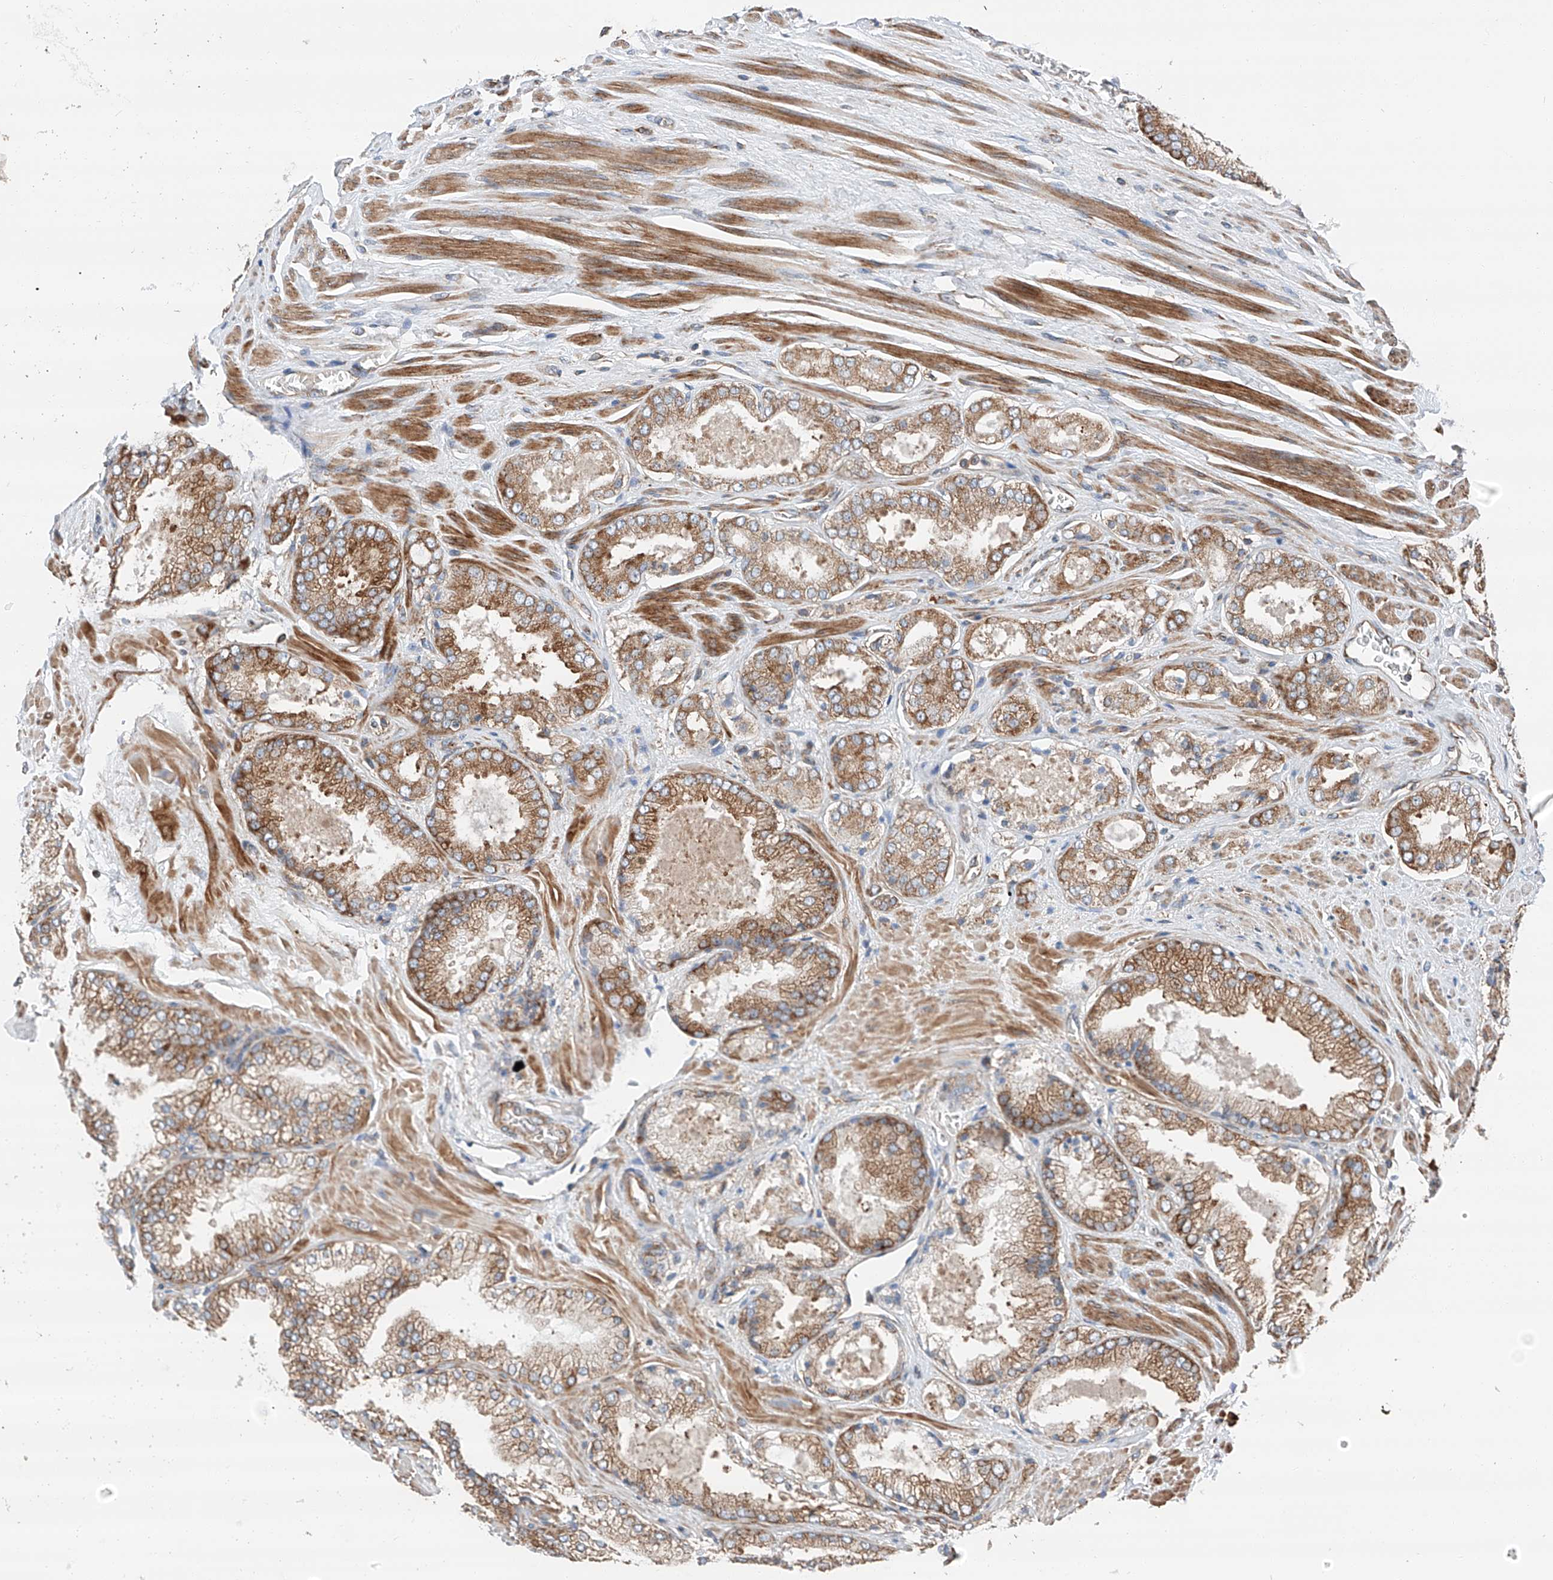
{"staining": {"intensity": "moderate", "quantity": ">75%", "location": "cytoplasmic/membranous"}, "tissue": "prostate cancer", "cell_type": "Tumor cells", "image_type": "cancer", "snomed": [{"axis": "morphology", "description": "Adenocarcinoma, High grade"}, {"axis": "topography", "description": "Prostate"}], "caption": "A high-resolution image shows immunohistochemistry staining of prostate adenocarcinoma (high-grade), which reveals moderate cytoplasmic/membranous positivity in approximately >75% of tumor cells. The protein of interest is stained brown, and the nuclei are stained in blue (DAB (3,3'-diaminobenzidine) IHC with brightfield microscopy, high magnification).", "gene": "ZC3H15", "patient": {"sex": "male", "age": 58}}